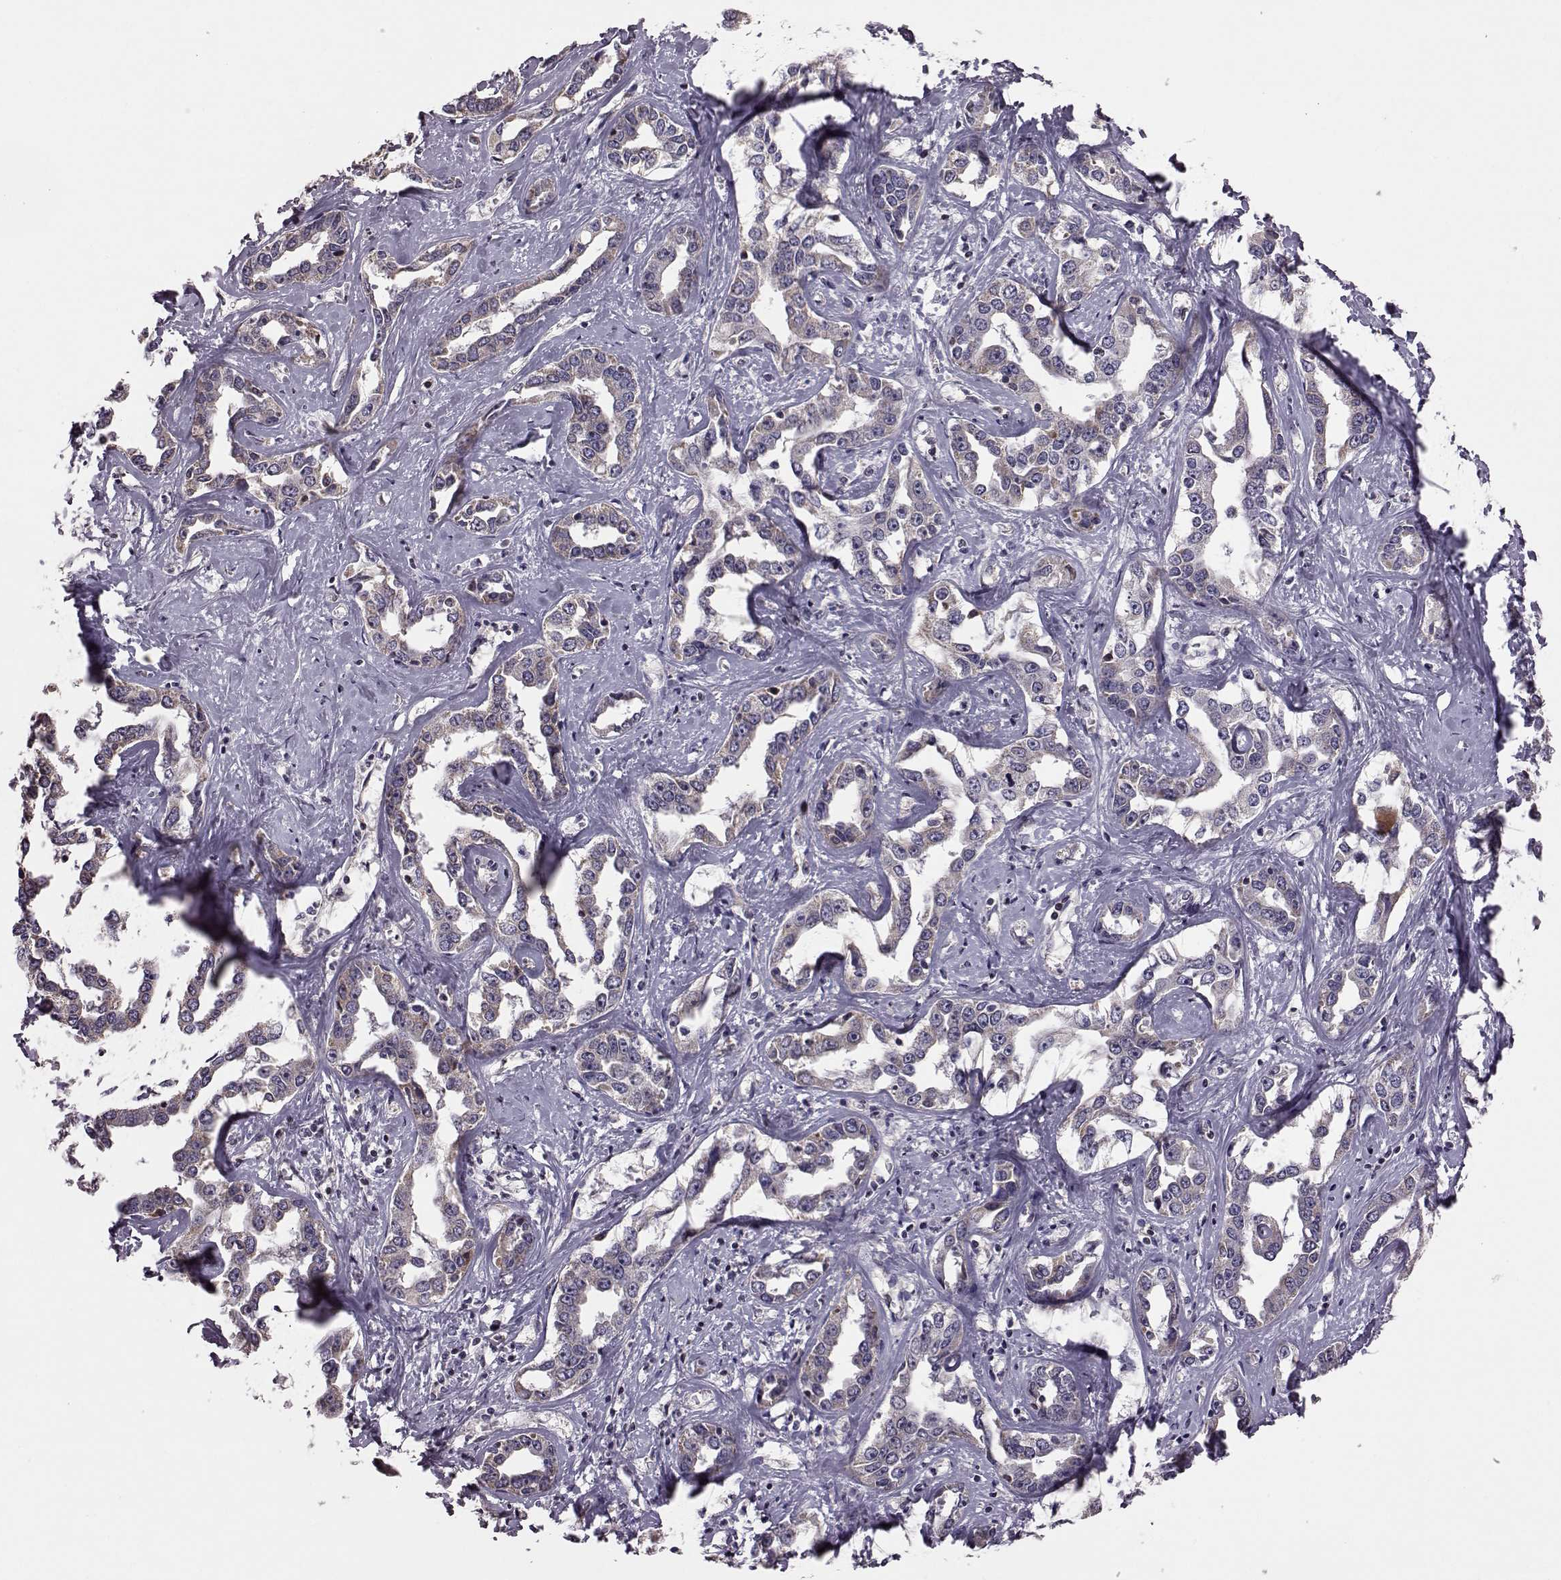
{"staining": {"intensity": "negative", "quantity": "none", "location": "none"}, "tissue": "liver cancer", "cell_type": "Tumor cells", "image_type": "cancer", "snomed": [{"axis": "morphology", "description": "Cholangiocarcinoma"}, {"axis": "topography", "description": "Liver"}], "caption": "Tumor cells show no significant staining in liver cholangiocarcinoma.", "gene": "CDC42SE1", "patient": {"sex": "male", "age": 59}}